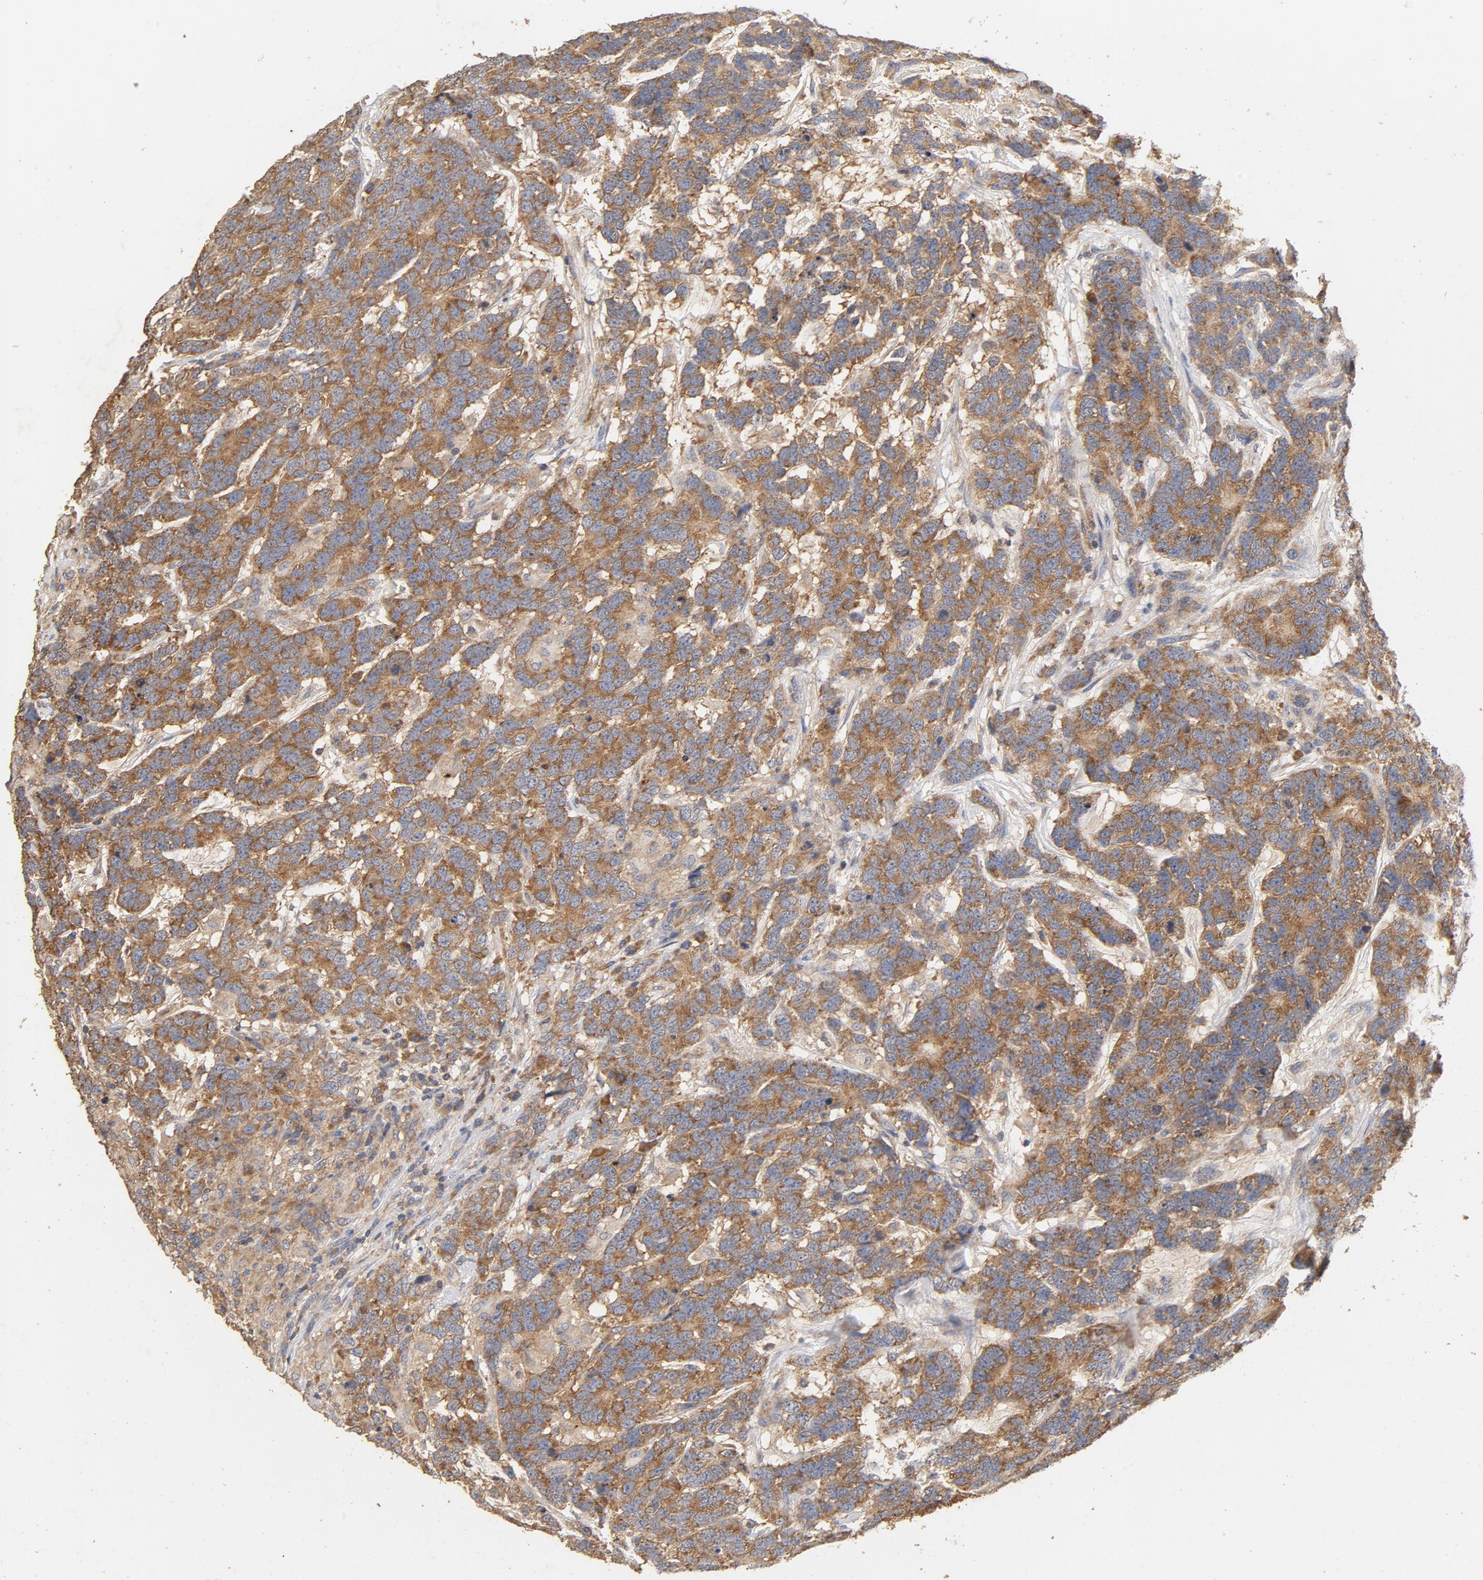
{"staining": {"intensity": "moderate", "quantity": ">75%", "location": "cytoplasmic/membranous"}, "tissue": "testis cancer", "cell_type": "Tumor cells", "image_type": "cancer", "snomed": [{"axis": "morphology", "description": "Carcinoma, Embryonal, NOS"}, {"axis": "topography", "description": "Testis"}], "caption": "This is an image of immunohistochemistry (IHC) staining of testis cancer, which shows moderate positivity in the cytoplasmic/membranous of tumor cells.", "gene": "DDX6", "patient": {"sex": "male", "age": 26}}